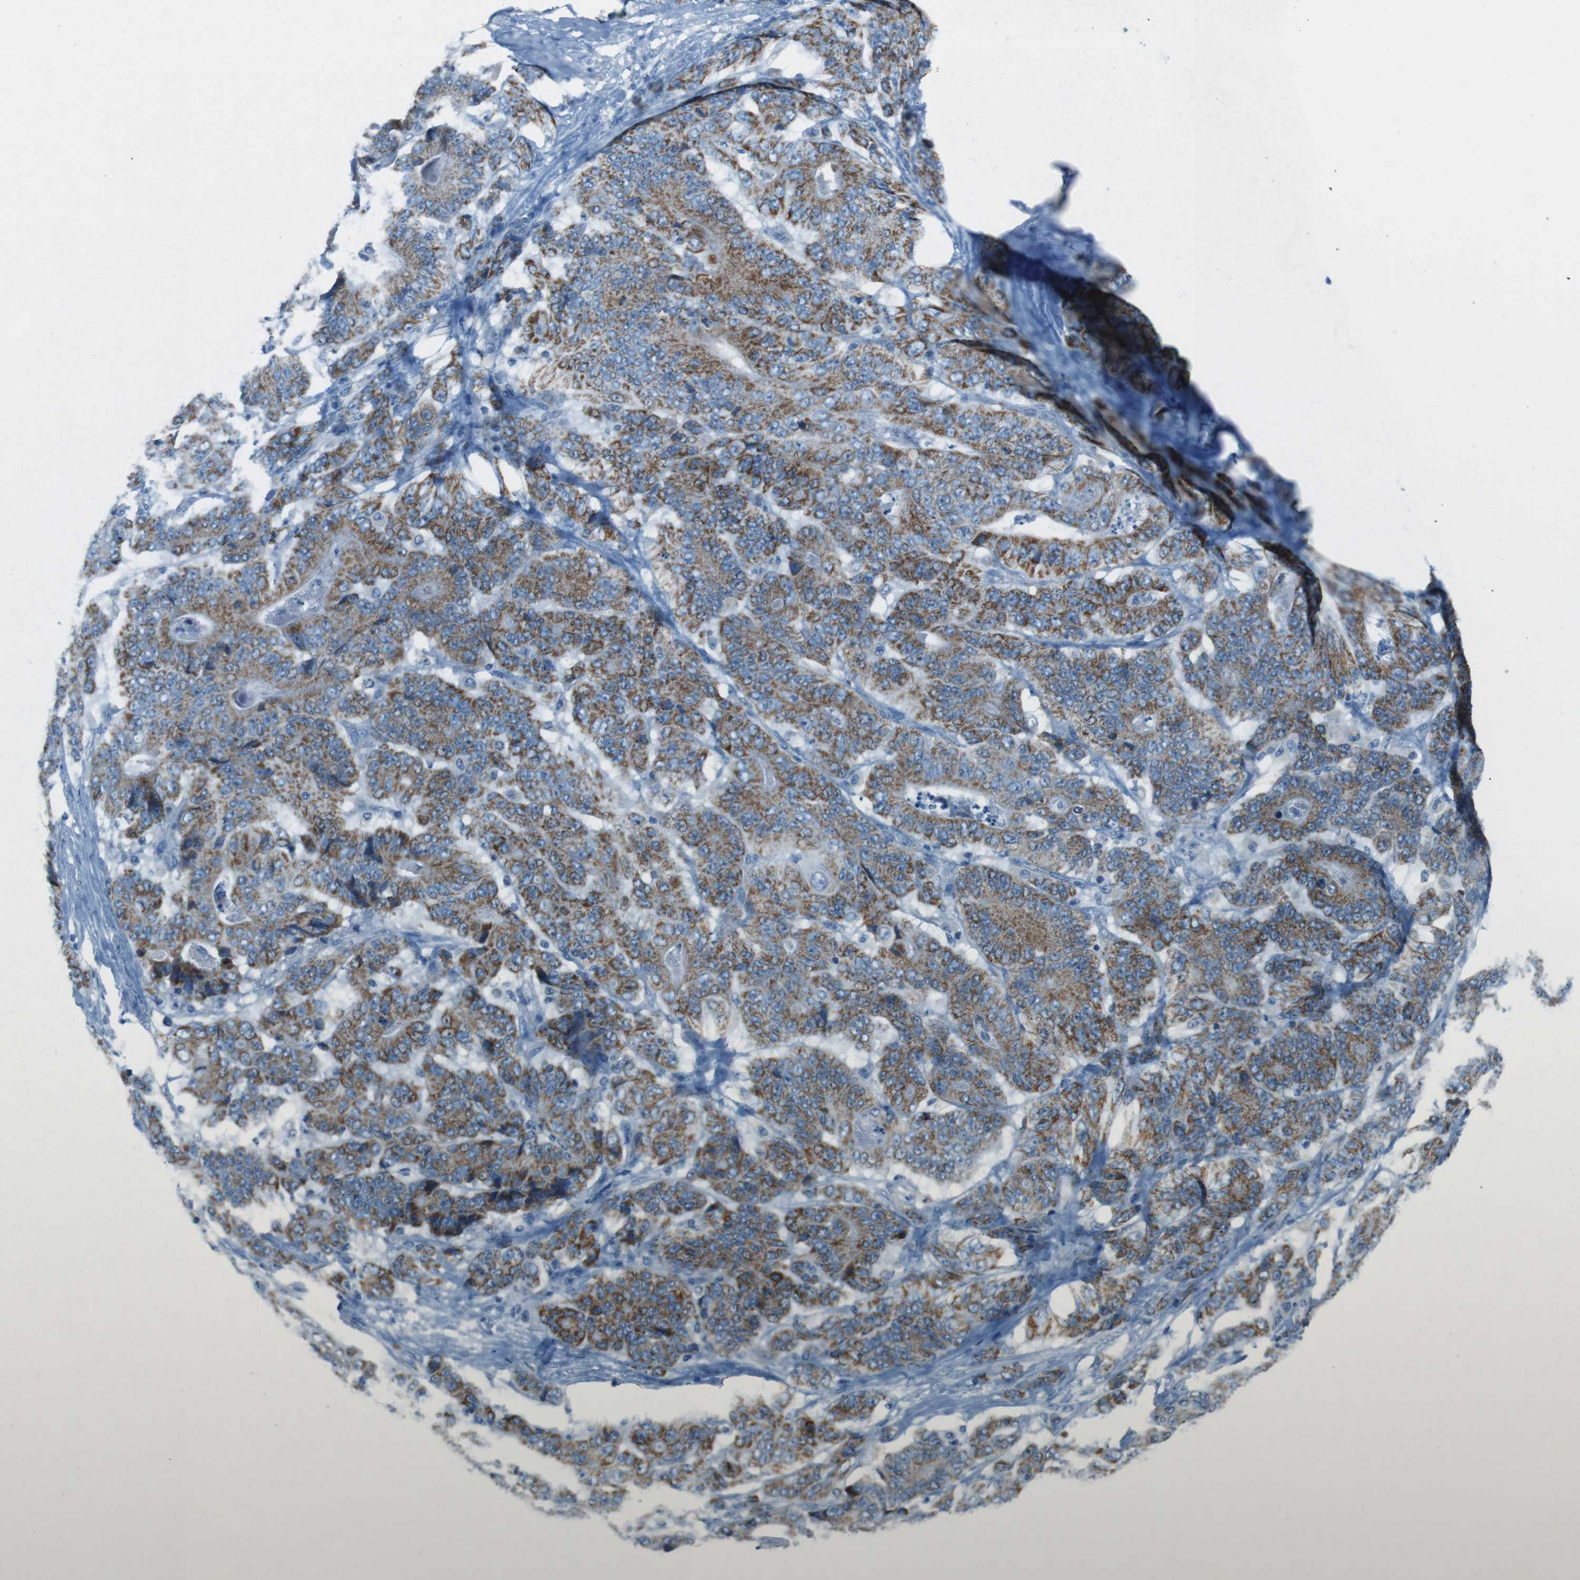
{"staining": {"intensity": "strong", "quantity": ">75%", "location": "cytoplasmic/membranous"}, "tissue": "stomach cancer", "cell_type": "Tumor cells", "image_type": "cancer", "snomed": [{"axis": "morphology", "description": "Adenocarcinoma, NOS"}, {"axis": "topography", "description": "Stomach"}], "caption": "Stomach cancer stained for a protein shows strong cytoplasmic/membranous positivity in tumor cells. The staining was performed using DAB (3,3'-diaminobenzidine) to visualize the protein expression in brown, while the nuclei were stained in blue with hematoxylin (Magnification: 20x).", "gene": "DNAJA3", "patient": {"sex": "female", "age": 73}}